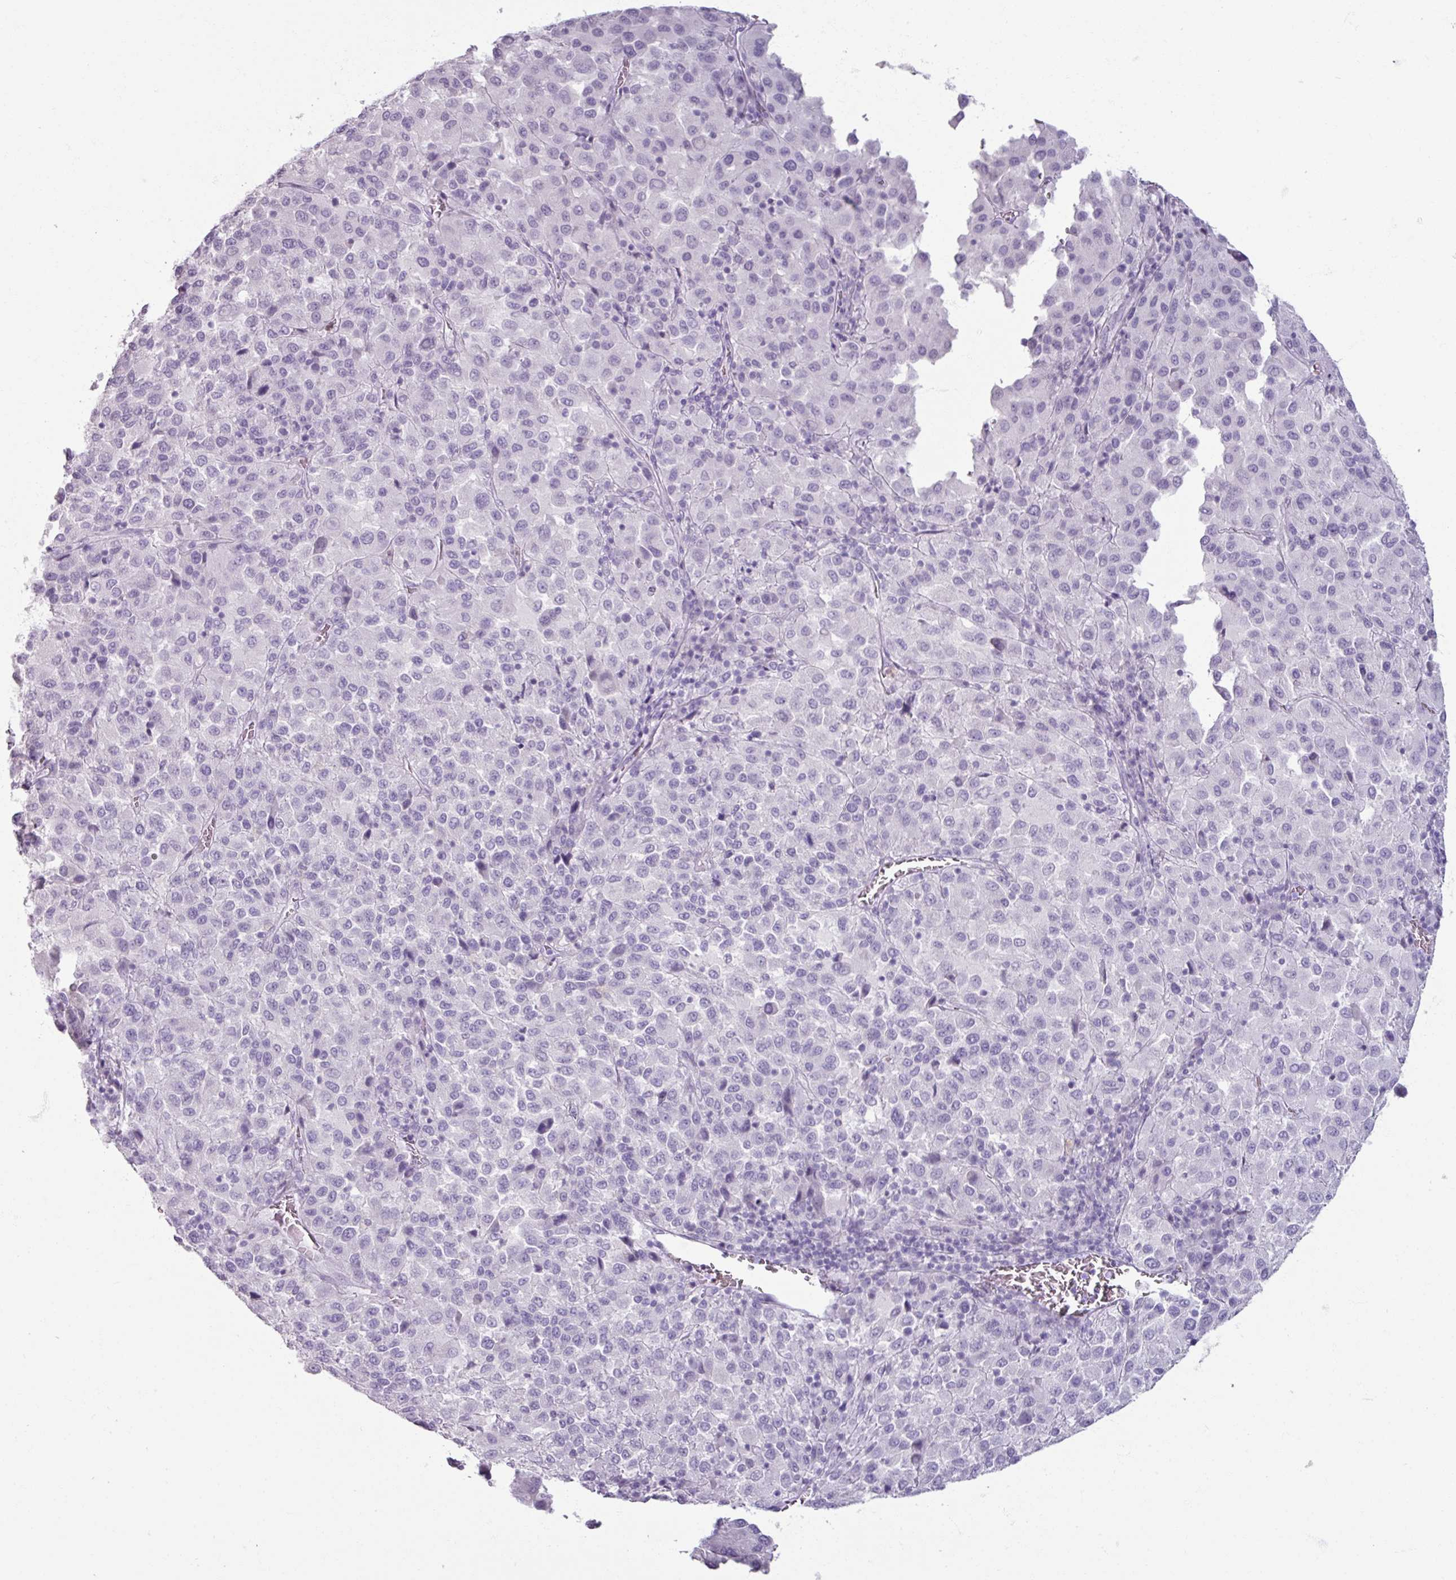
{"staining": {"intensity": "negative", "quantity": "none", "location": "none"}, "tissue": "melanoma", "cell_type": "Tumor cells", "image_type": "cancer", "snomed": [{"axis": "morphology", "description": "Malignant melanoma, Metastatic site"}, {"axis": "topography", "description": "Lung"}], "caption": "This is an immunohistochemistry image of malignant melanoma (metastatic site). There is no staining in tumor cells.", "gene": "ARG1", "patient": {"sex": "male", "age": 64}}